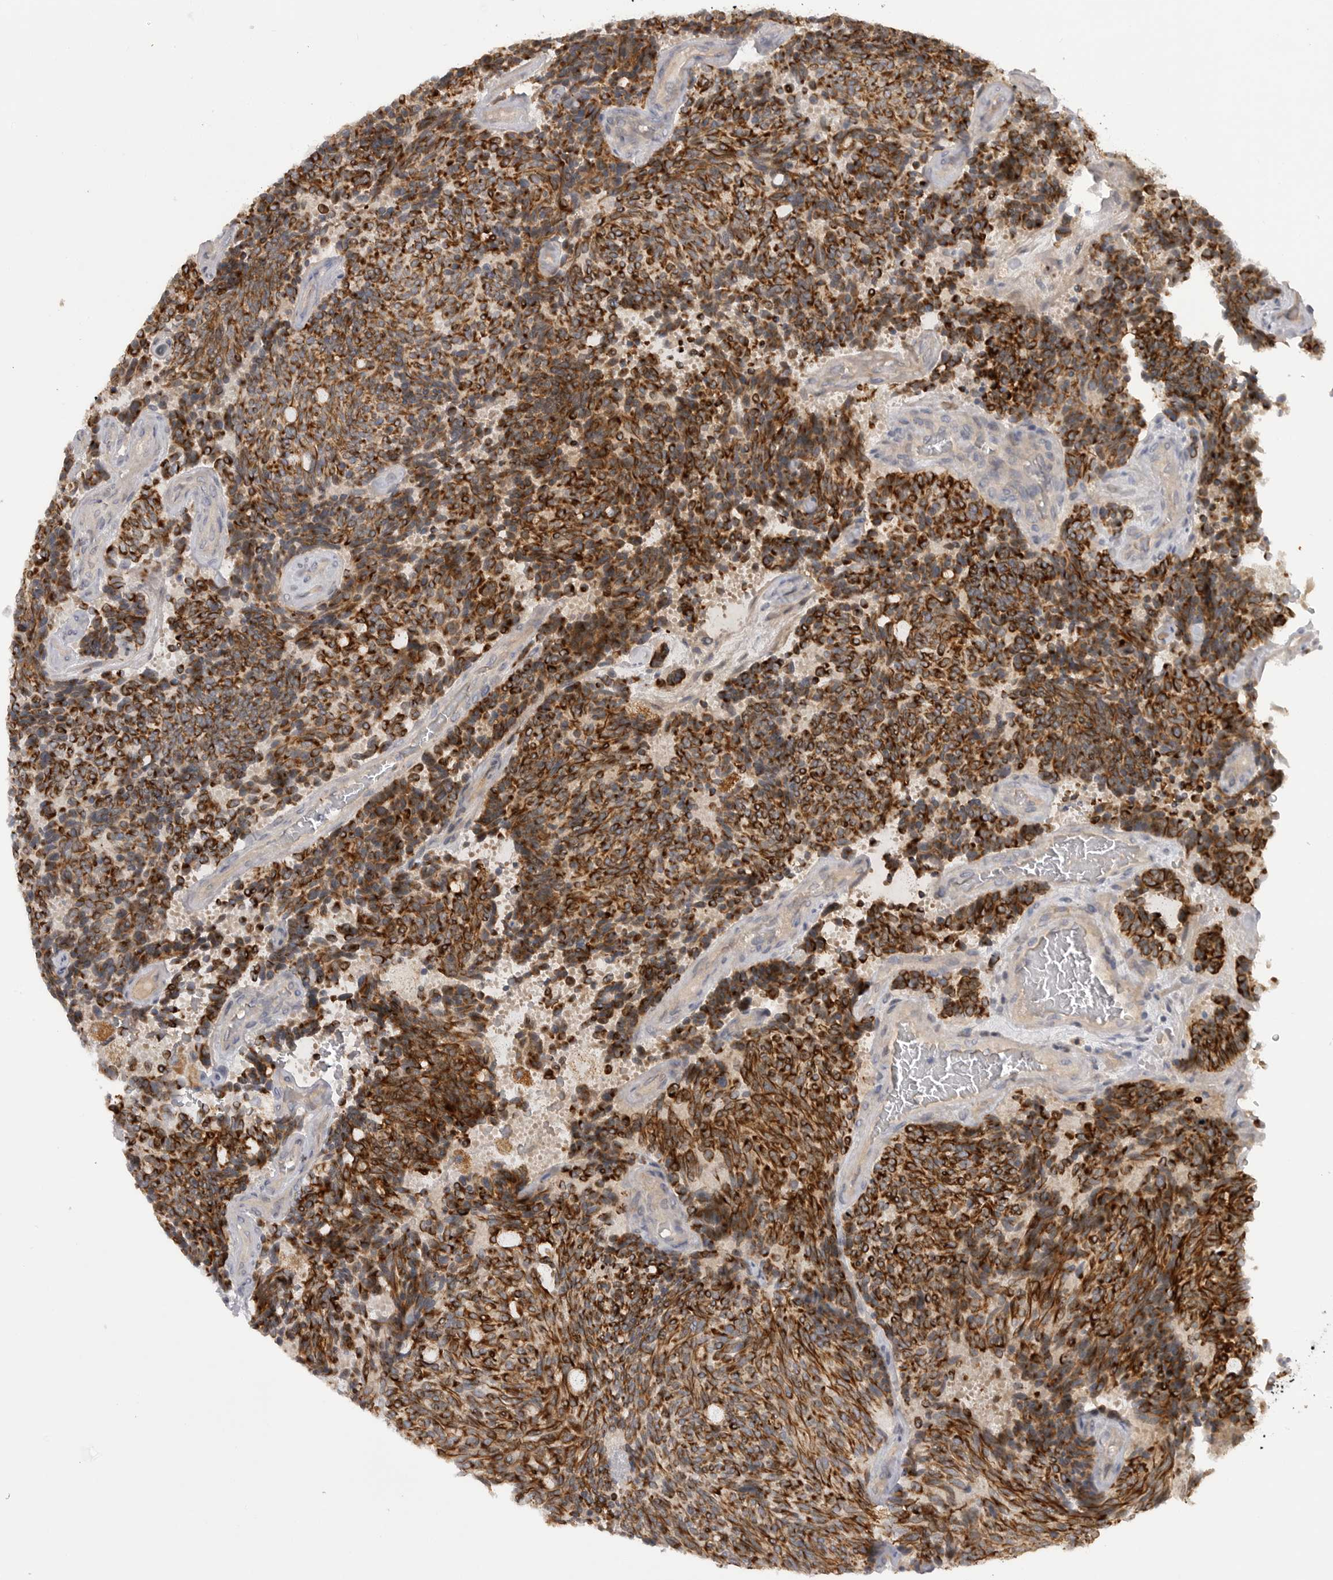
{"staining": {"intensity": "strong", "quantity": ">75%", "location": "cytoplasmic/membranous"}, "tissue": "carcinoid", "cell_type": "Tumor cells", "image_type": "cancer", "snomed": [{"axis": "morphology", "description": "Carcinoid, malignant, NOS"}, {"axis": "topography", "description": "Pancreas"}], "caption": "Carcinoid was stained to show a protein in brown. There is high levels of strong cytoplasmic/membranous expression in approximately >75% of tumor cells.", "gene": "DHDDS", "patient": {"sex": "female", "age": 54}}